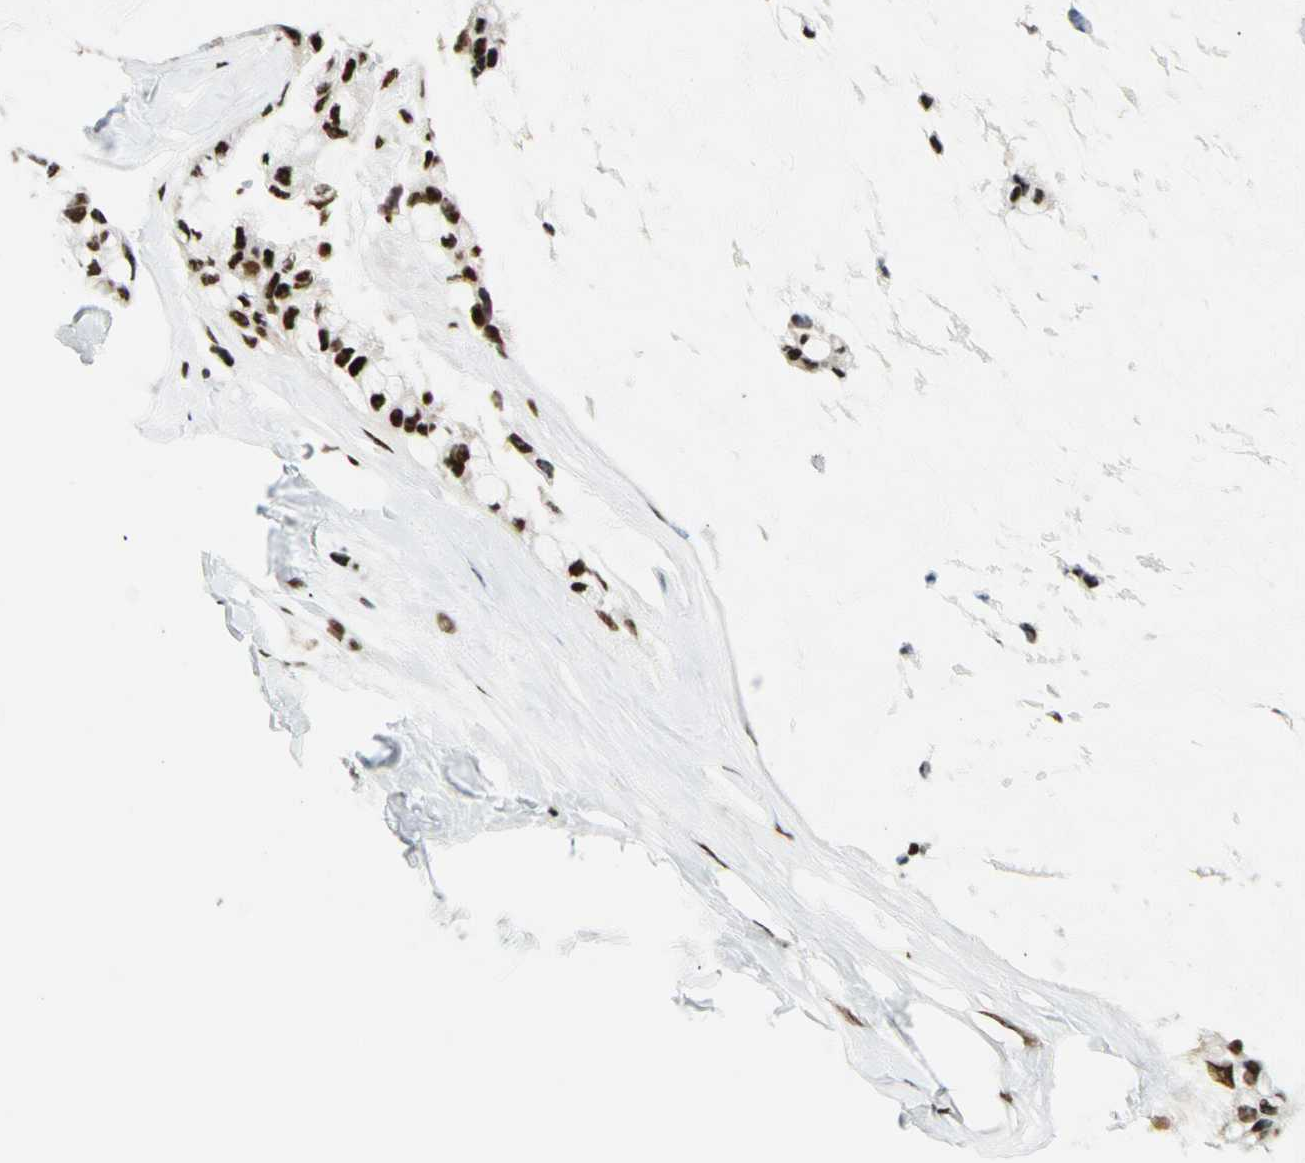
{"staining": {"intensity": "strong", "quantity": ">75%", "location": "nuclear"}, "tissue": "ovarian cancer", "cell_type": "Tumor cells", "image_type": "cancer", "snomed": [{"axis": "morphology", "description": "Cystadenocarcinoma, mucinous, NOS"}, {"axis": "topography", "description": "Ovary"}], "caption": "The micrograph displays staining of mucinous cystadenocarcinoma (ovarian), revealing strong nuclear protein expression (brown color) within tumor cells. The protein is stained brown, and the nuclei are stained in blue (DAB (3,3'-diaminobenzidine) IHC with brightfield microscopy, high magnification).", "gene": "CCAR1", "patient": {"sex": "female", "age": 39}}